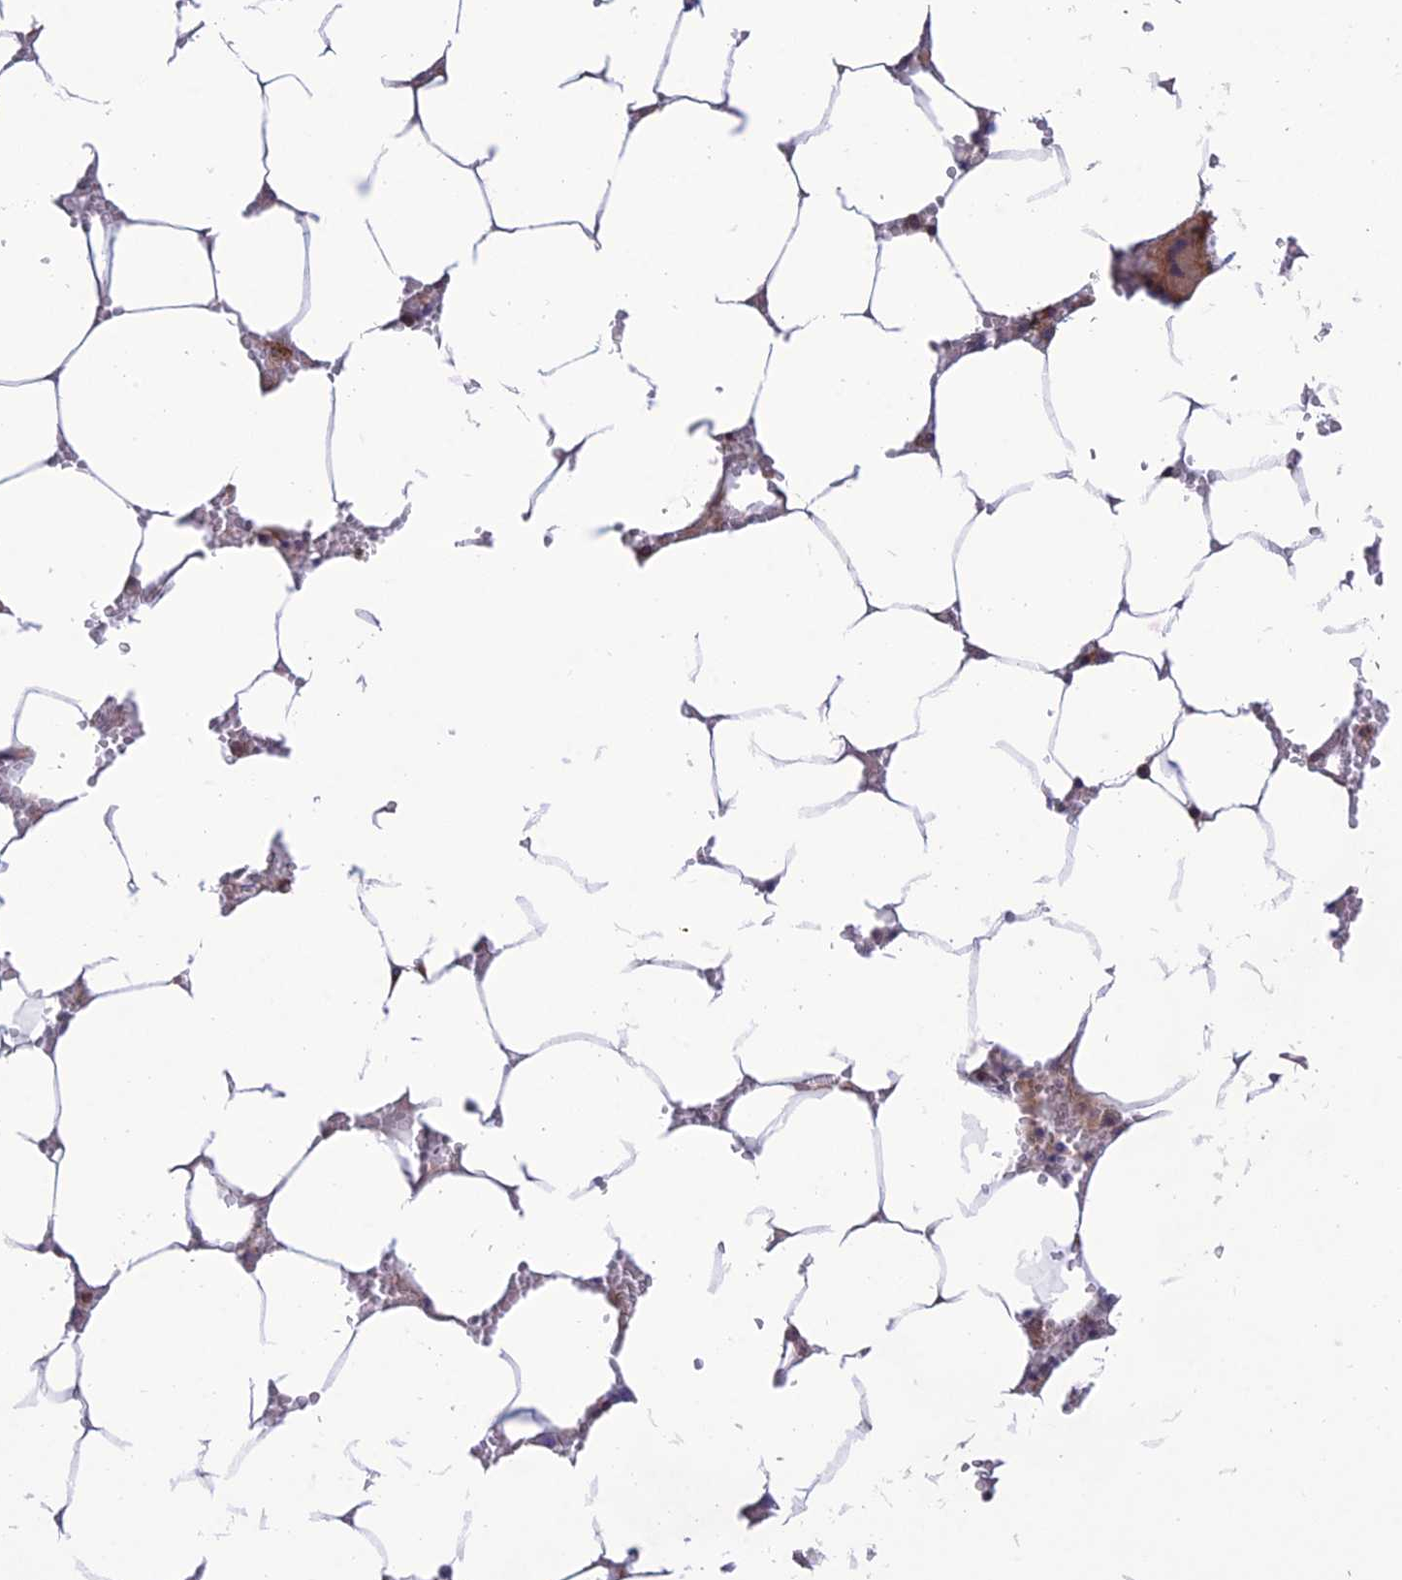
{"staining": {"intensity": "moderate", "quantity": "<25%", "location": "cytoplasmic/membranous"}, "tissue": "bone marrow", "cell_type": "Hematopoietic cells", "image_type": "normal", "snomed": [{"axis": "morphology", "description": "Normal tissue, NOS"}, {"axis": "topography", "description": "Bone marrow"}], "caption": "A brown stain highlights moderate cytoplasmic/membranous positivity of a protein in hematopoietic cells of unremarkable bone marrow.", "gene": "FAM76A", "patient": {"sex": "male", "age": 70}}